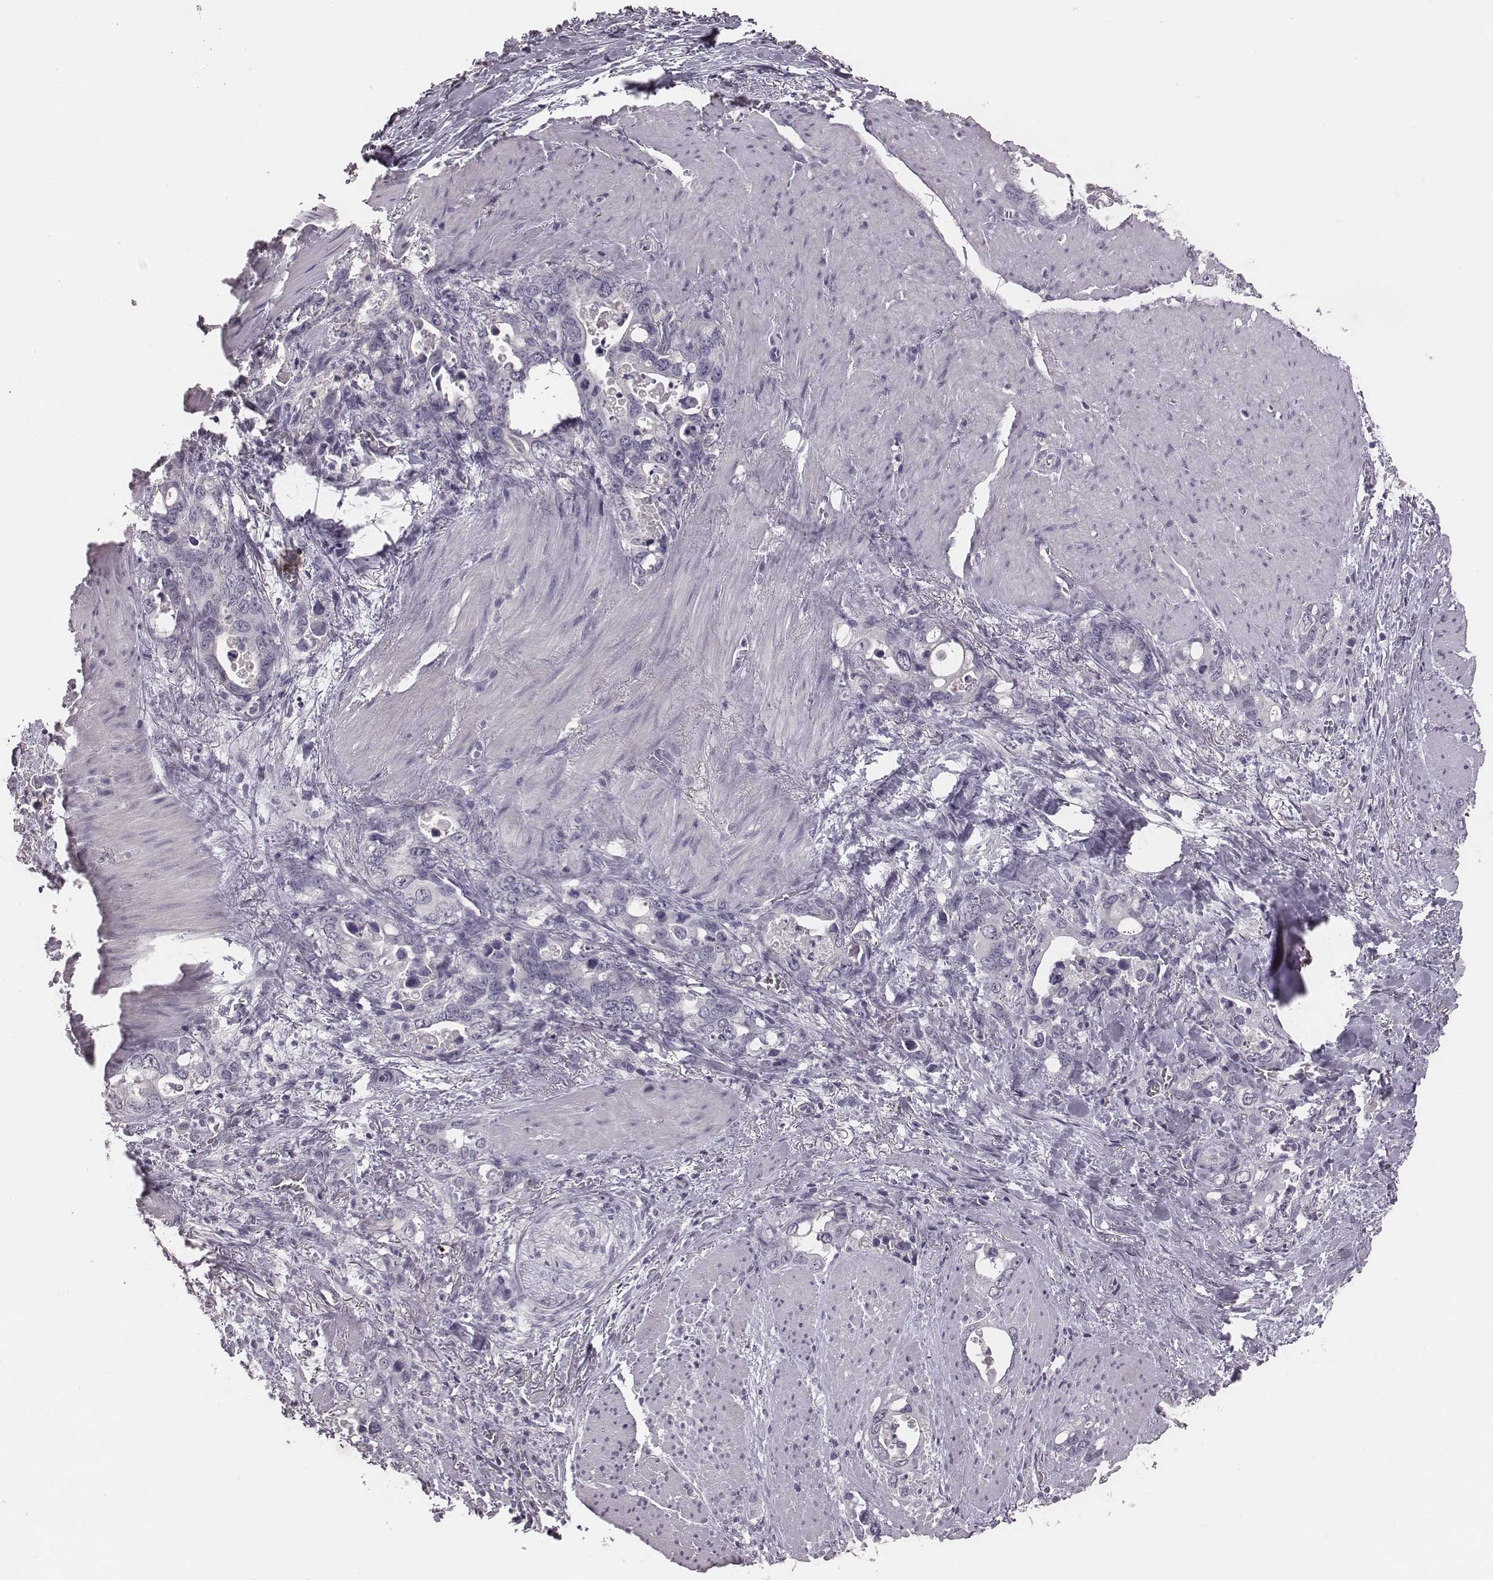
{"staining": {"intensity": "negative", "quantity": "none", "location": "none"}, "tissue": "stomach cancer", "cell_type": "Tumor cells", "image_type": "cancer", "snomed": [{"axis": "morphology", "description": "Normal tissue, NOS"}, {"axis": "morphology", "description": "Adenocarcinoma, NOS"}, {"axis": "topography", "description": "Esophagus"}, {"axis": "topography", "description": "Stomach, upper"}], "caption": "This is an immunohistochemistry (IHC) photomicrograph of human stomach cancer. There is no staining in tumor cells.", "gene": "CSHL1", "patient": {"sex": "male", "age": 74}}